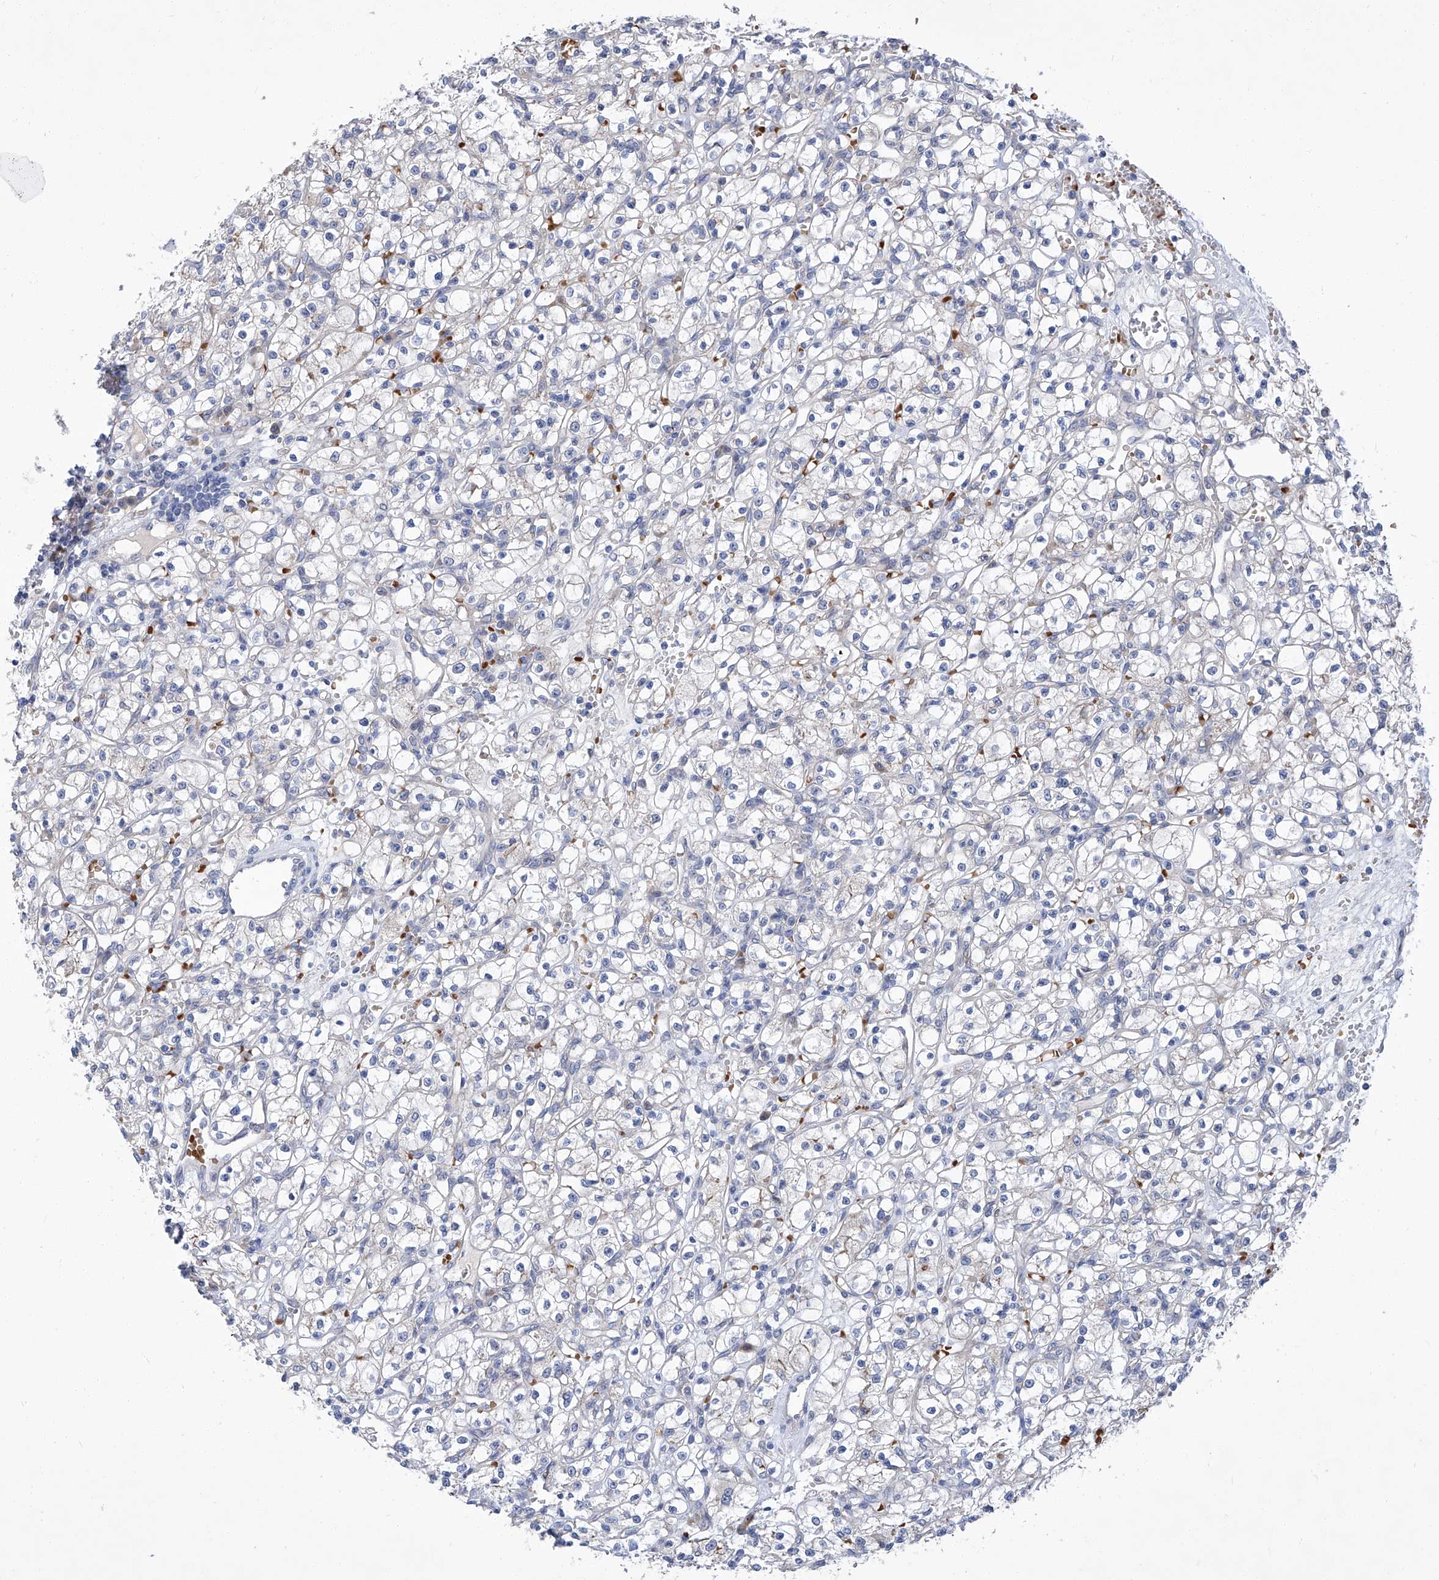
{"staining": {"intensity": "negative", "quantity": "none", "location": "none"}, "tissue": "renal cancer", "cell_type": "Tumor cells", "image_type": "cancer", "snomed": [{"axis": "morphology", "description": "Adenocarcinoma, NOS"}, {"axis": "topography", "description": "Kidney"}], "caption": "This is an immunohistochemistry image of human renal adenocarcinoma. There is no expression in tumor cells.", "gene": "PARD3", "patient": {"sex": "female", "age": 59}}